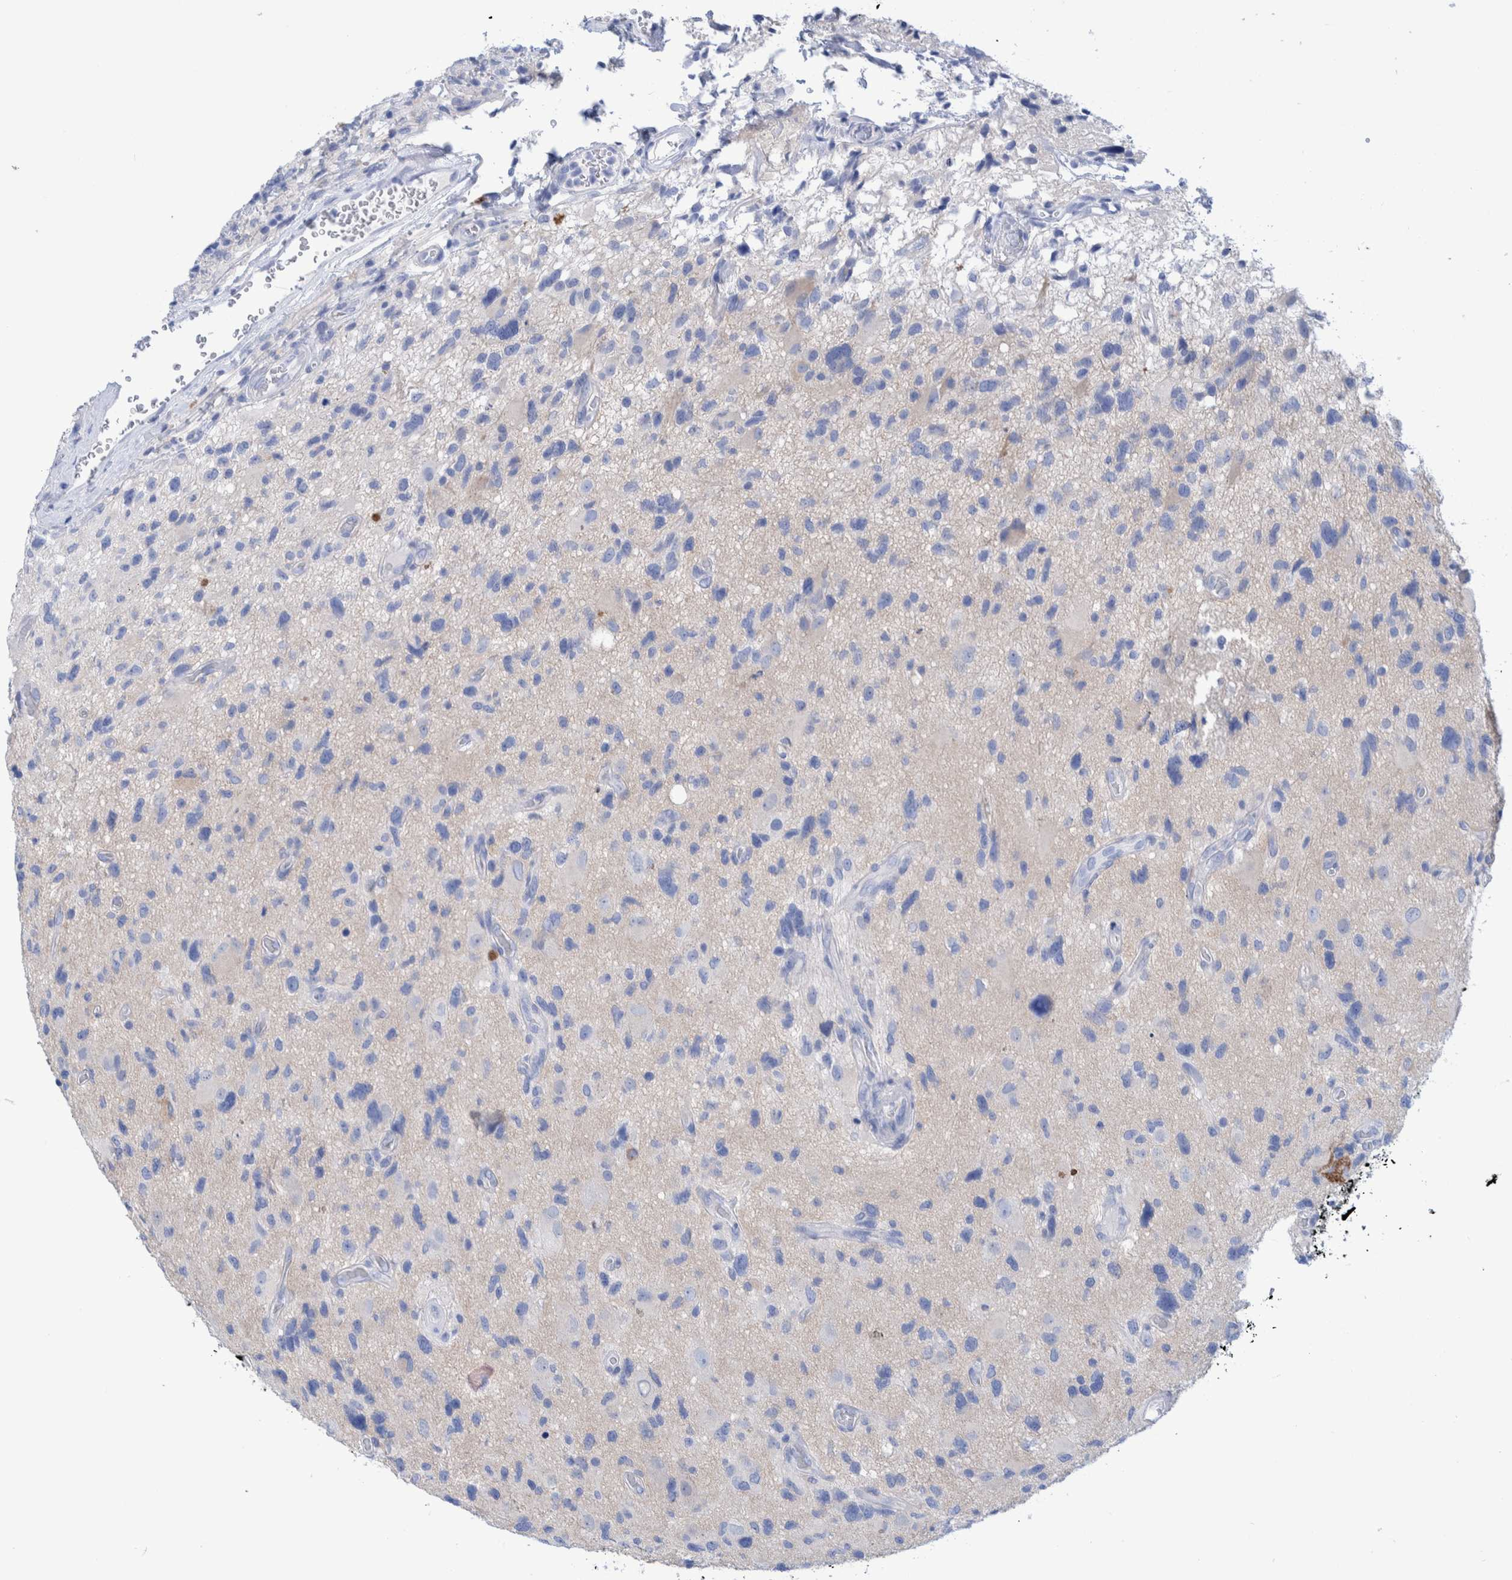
{"staining": {"intensity": "negative", "quantity": "none", "location": "none"}, "tissue": "glioma", "cell_type": "Tumor cells", "image_type": "cancer", "snomed": [{"axis": "morphology", "description": "Glioma, malignant, High grade"}, {"axis": "topography", "description": "Brain"}], "caption": "This photomicrograph is of high-grade glioma (malignant) stained with IHC to label a protein in brown with the nuclei are counter-stained blue. There is no expression in tumor cells.", "gene": "PERP", "patient": {"sex": "male", "age": 33}}